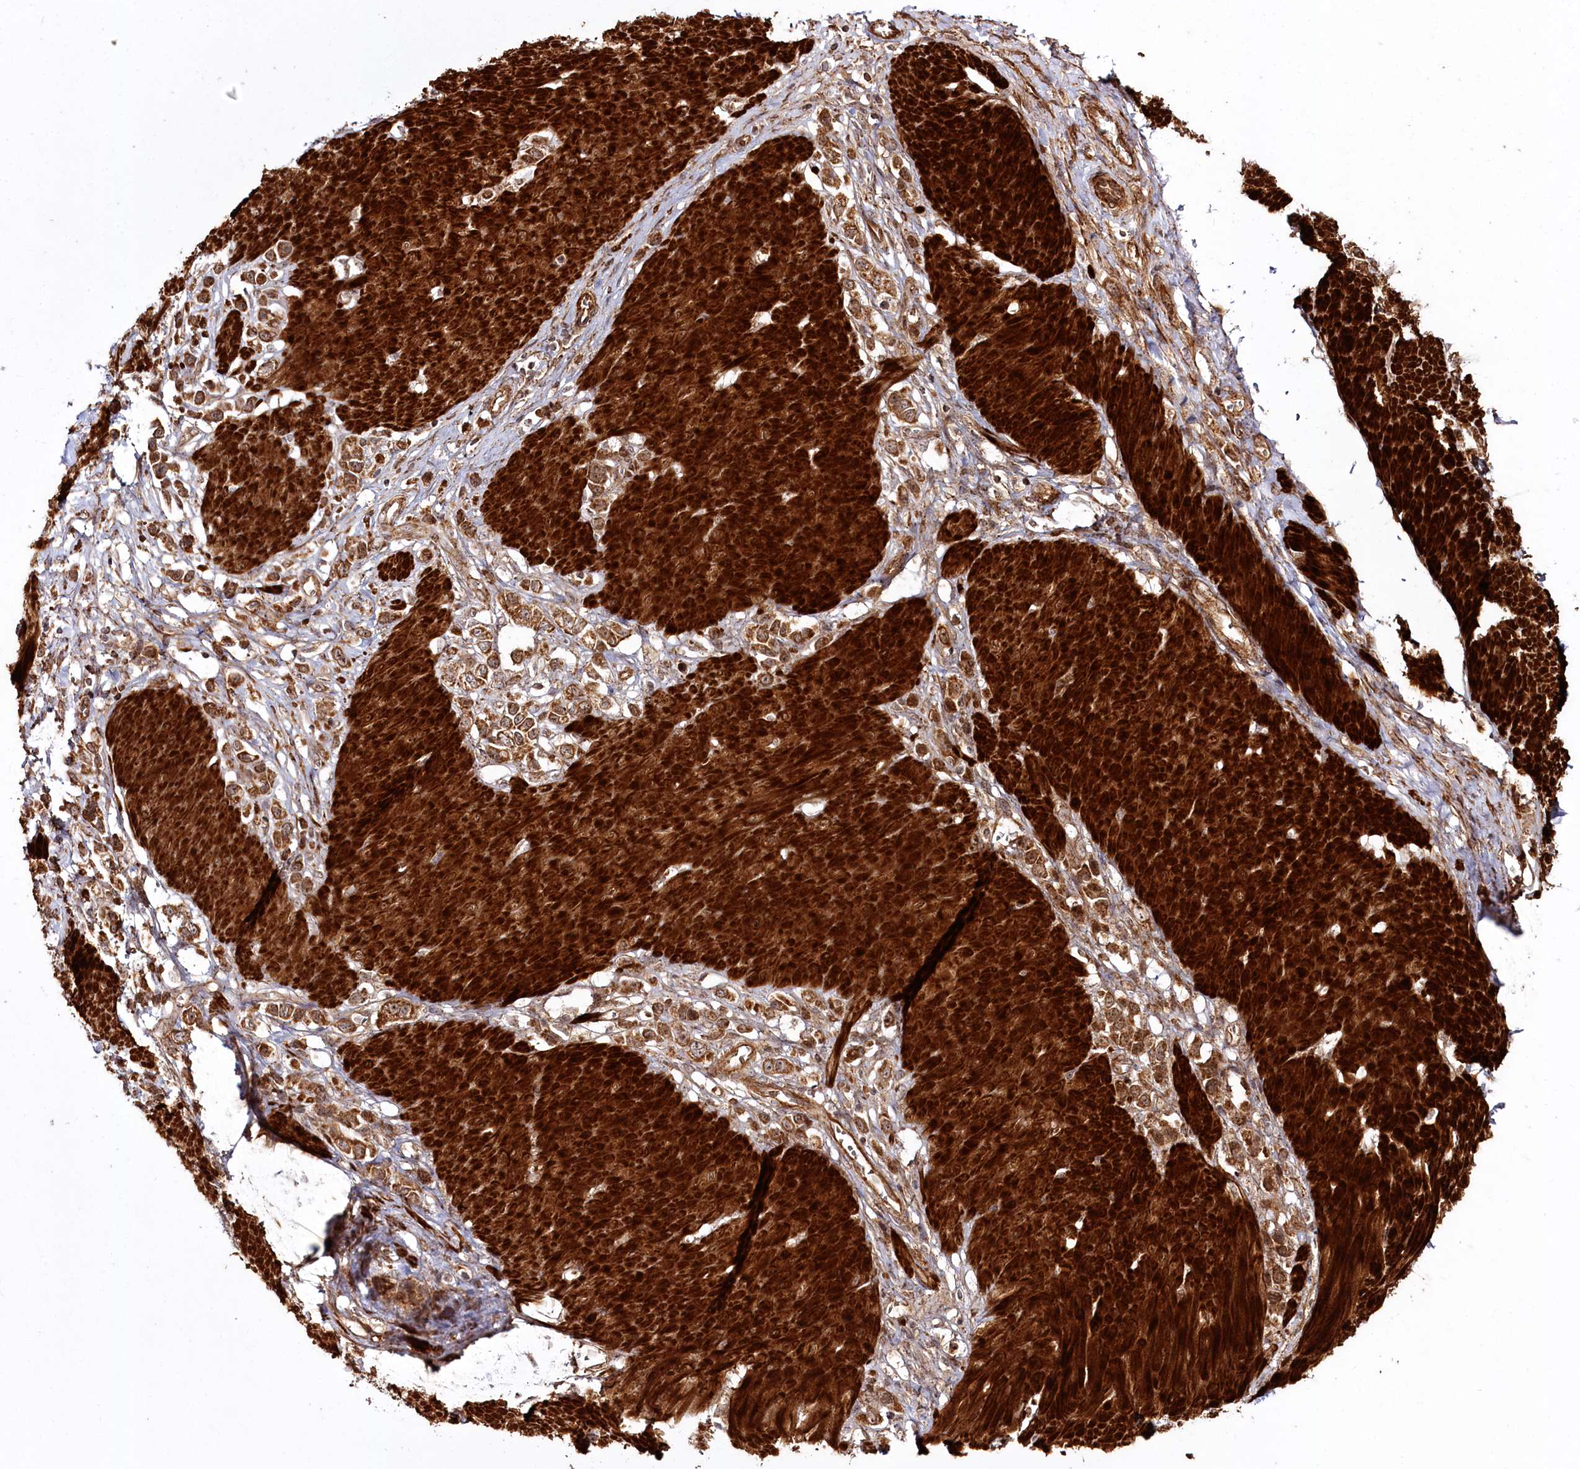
{"staining": {"intensity": "moderate", "quantity": ">75%", "location": "cytoplasmic/membranous"}, "tissue": "stomach cancer", "cell_type": "Tumor cells", "image_type": "cancer", "snomed": [{"axis": "morphology", "description": "Normal tissue, NOS"}, {"axis": "morphology", "description": "Adenocarcinoma, NOS"}, {"axis": "topography", "description": "Stomach, upper"}, {"axis": "topography", "description": "Stomach"}], "caption": "High-power microscopy captured an immunohistochemistry image of stomach cancer (adenocarcinoma), revealing moderate cytoplasmic/membranous staining in about >75% of tumor cells.", "gene": "REXO2", "patient": {"sex": "female", "age": 65}}